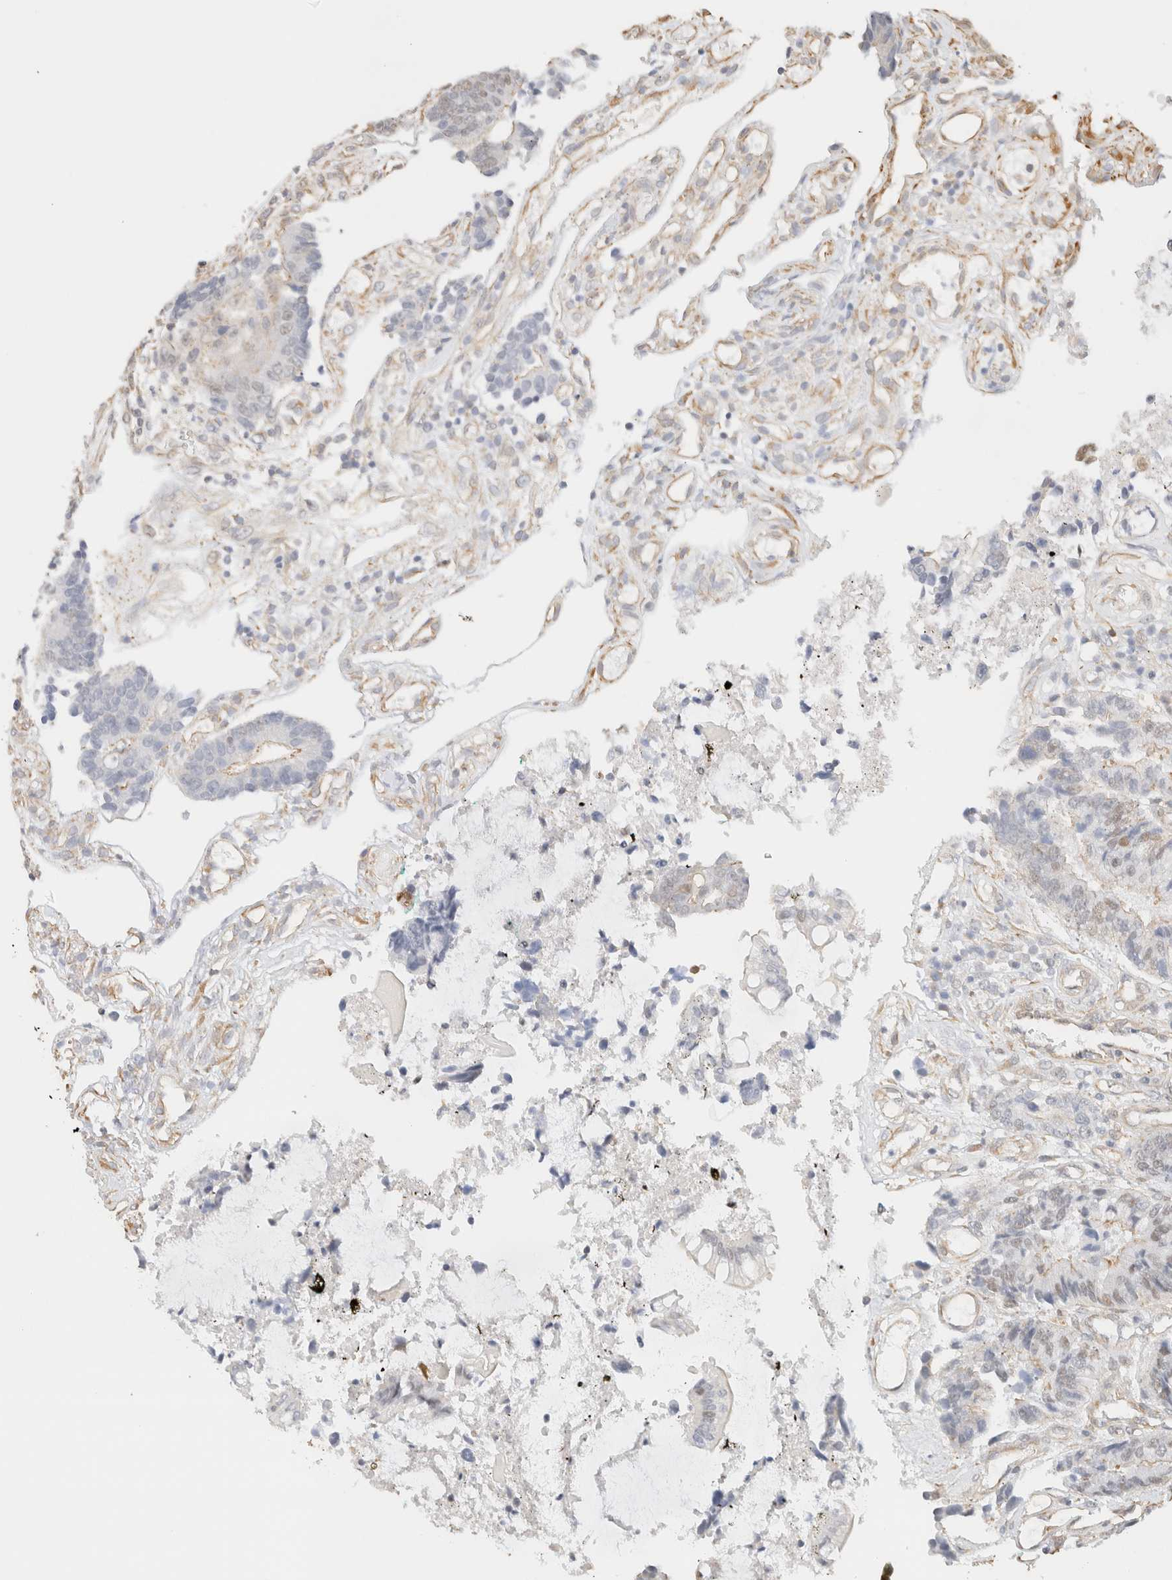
{"staining": {"intensity": "moderate", "quantity": "<25%", "location": "cytoplasmic/membranous,nuclear"}, "tissue": "colorectal cancer", "cell_type": "Tumor cells", "image_type": "cancer", "snomed": [{"axis": "morphology", "description": "Adenocarcinoma, NOS"}, {"axis": "topography", "description": "Rectum"}], "caption": "An immunohistochemistry image of neoplastic tissue is shown. Protein staining in brown shows moderate cytoplasmic/membranous and nuclear positivity in adenocarcinoma (colorectal) within tumor cells. Nuclei are stained in blue.", "gene": "ARID5A", "patient": {"sex": "male", "age": 84}}